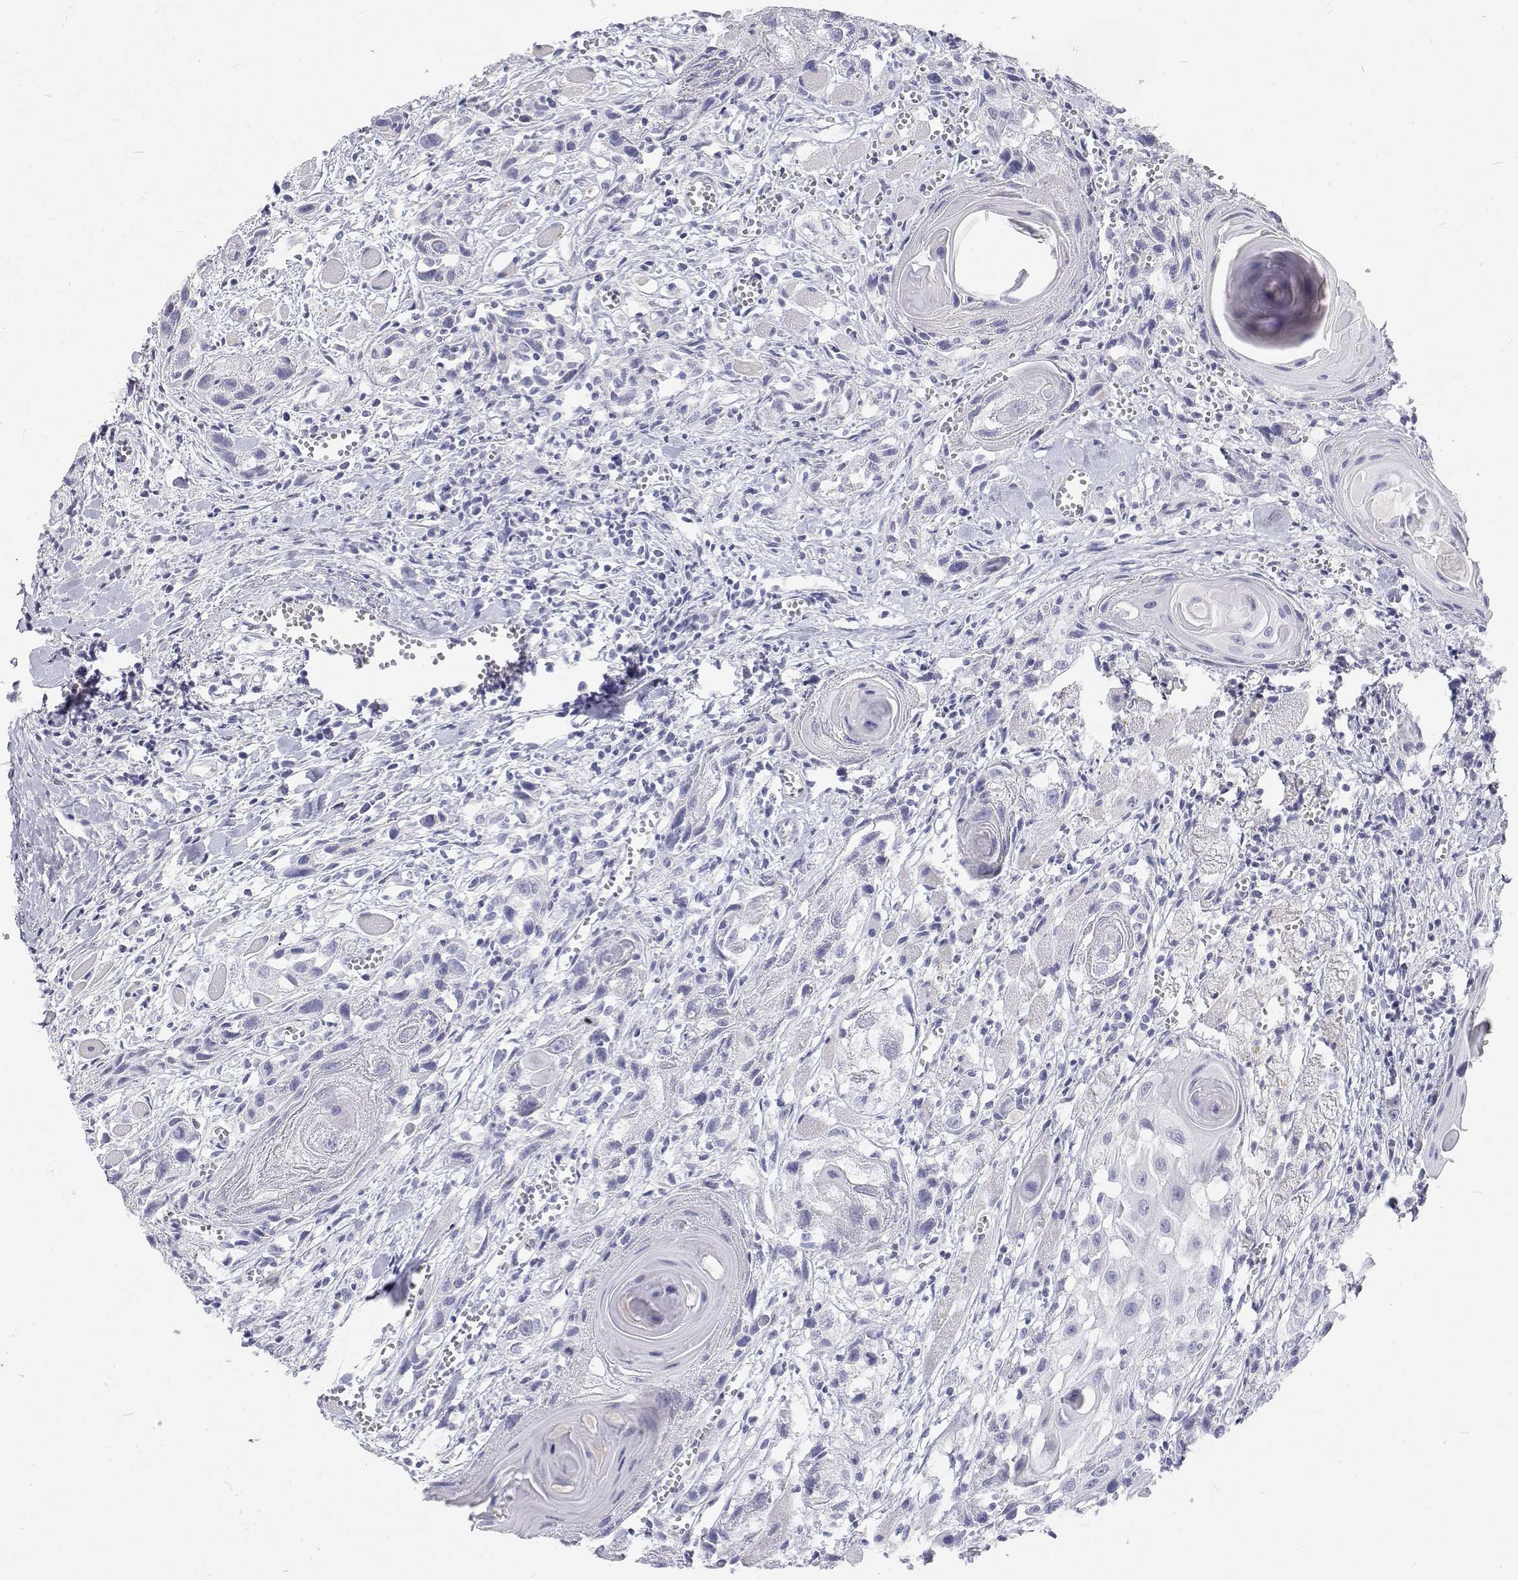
{"staining": {"intensity": "negative", "quantity": "none", "location": "none"}, "tissue": "head and neck cancer", "cell_type": "Tumor cells", "image_type": "cancer", "snomed": [{"axis": "morphology", "description": "Squamous cell carcinoma, NOS"}, {"axis": "topography", "description": "Head-Neck"}], "caption": "Human head and neck cancer (squamous cell carcinoma) stained for a protein using immunohistochemistry (IHC) exhibits no expression in tumor cells.", "gene": "NCR2", "patient": {"sex": "female", "age": 80}}